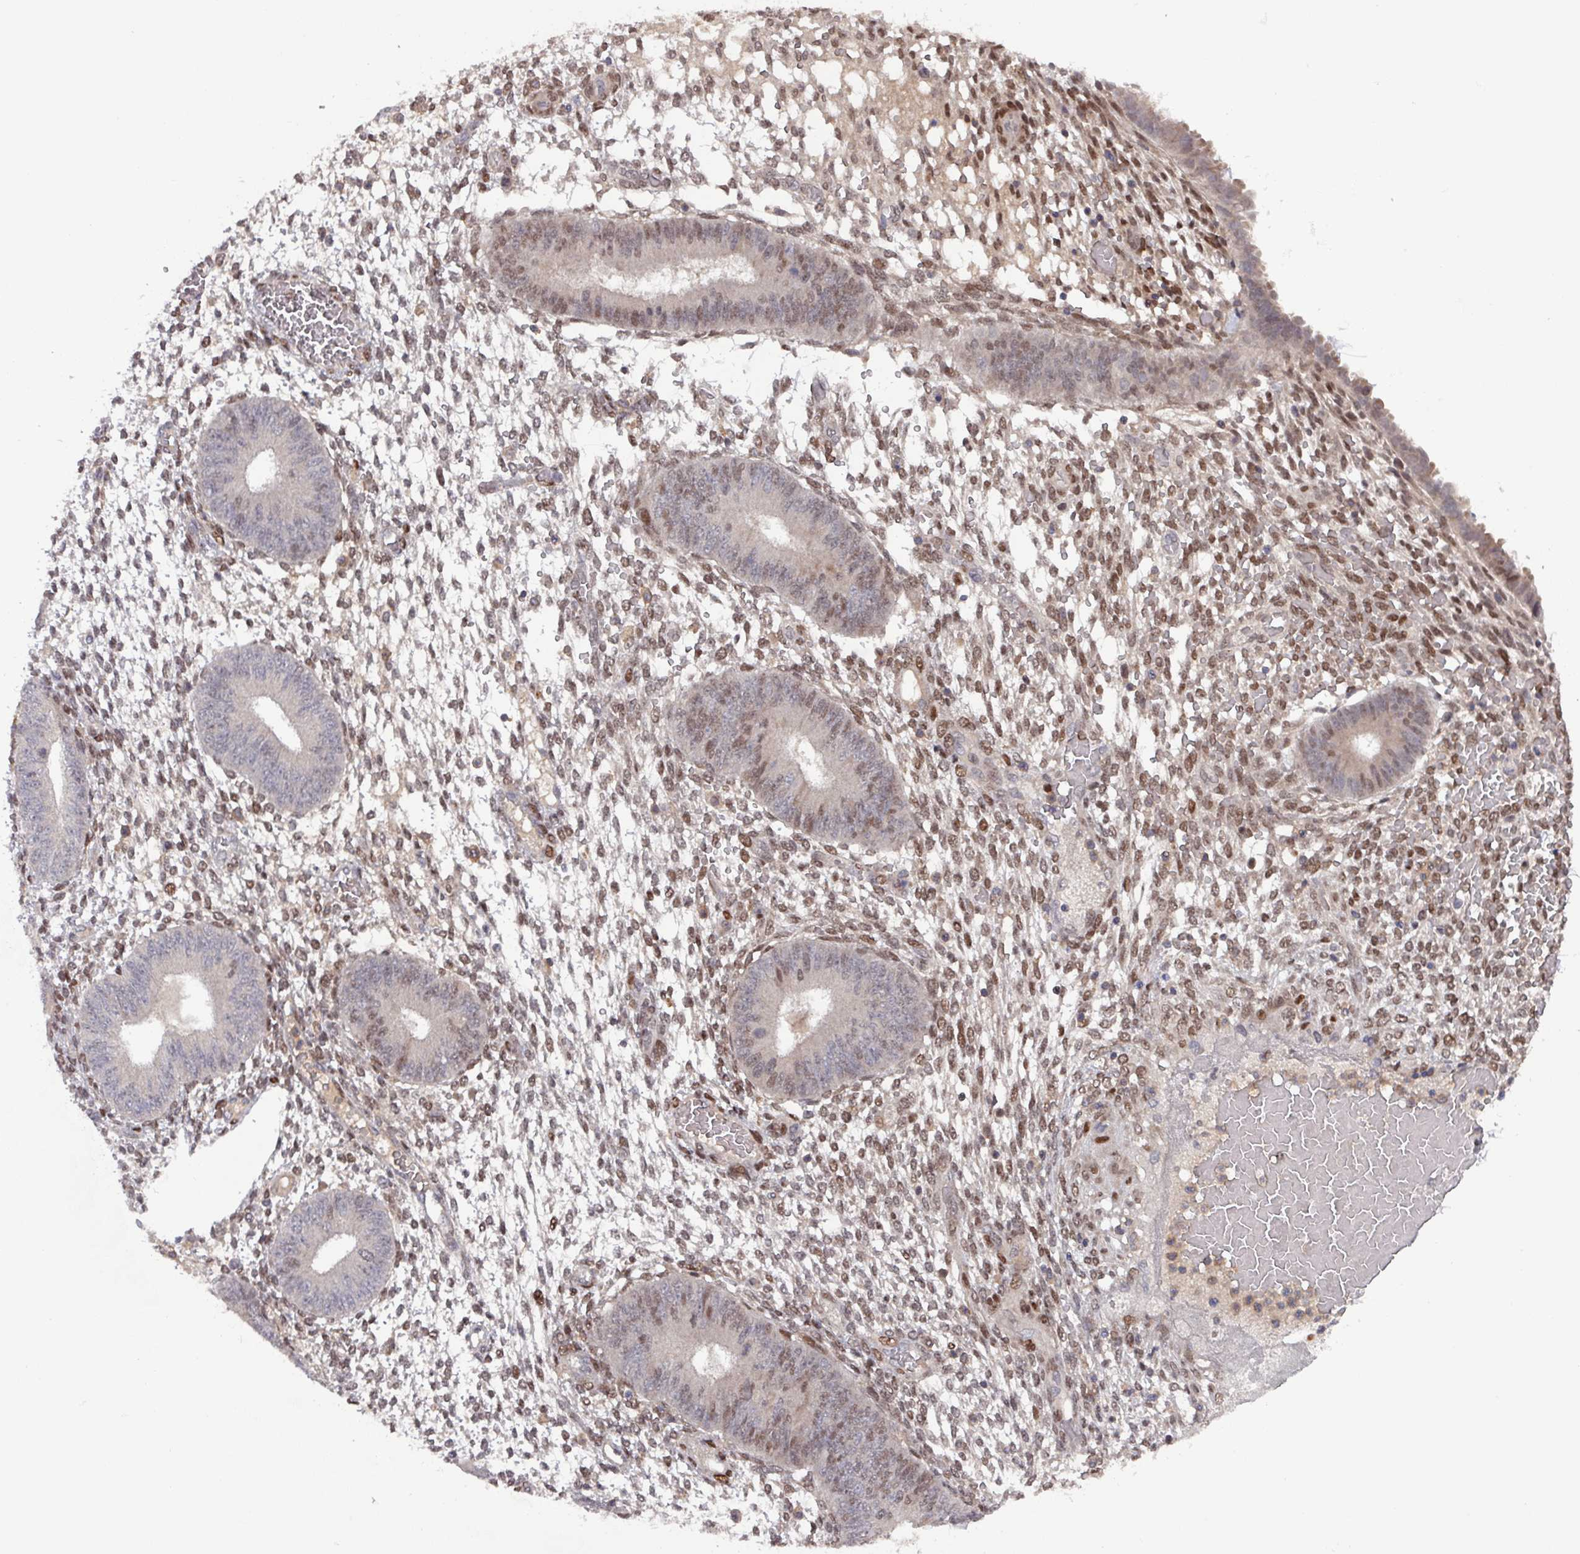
{"staining": {"intensity": "moderate", "quantity": ">75%", "location": "nuclear"}, "tissue": "endometrium", "cell_type": "Cells in endometrial stroma", "image_type": "normal", "snomed": [{"axis": "morphology", "description": "Normal tissue, NOS"}, {"axis": "topography", "description": "Endometrium"}], "caption": "Cells in endometrial stroma show medium levels of moderate nuclear expression in approximately >75% of cells in benign human endometrium.", "gene": "PRRX1", "patient": {"sex": "female", "age": 49}}